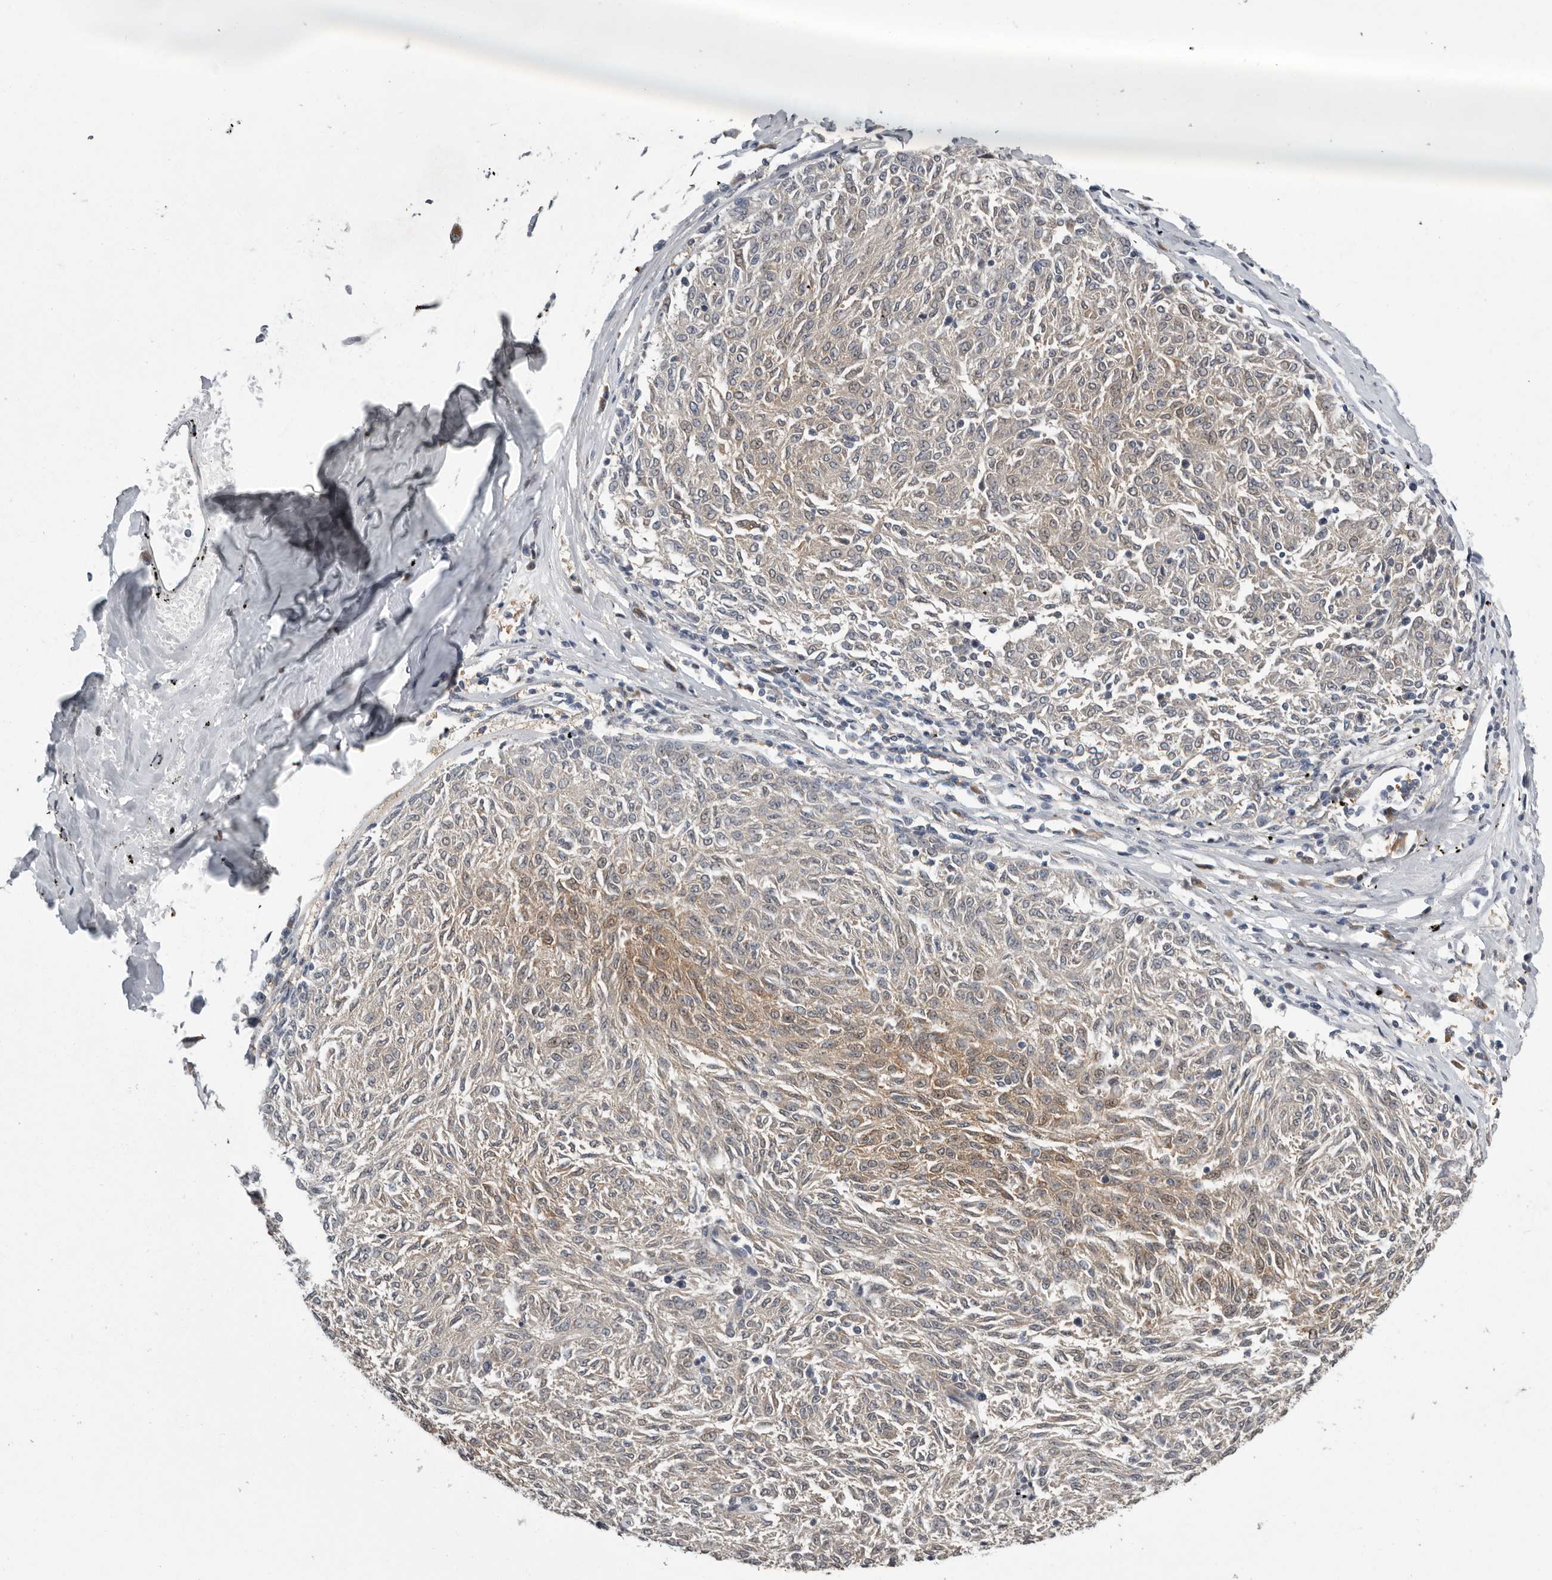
{"staining": {"intensity": "weak", "quantity": "25%-75%", "location": "cytoplasmic/membranous"}, "tissue": "melanoma", "cell_type": "Tumor cells", "image_type": "cancer", "snomed": [{"axis": "morphology", "description": "Malignant melanoma, NOS"}, {"axis": "topography", "description": "Skin"}], "caption": "Melanoma tissue exhibits weak cytoplasmic/membranous staining in about 25%-75% of tumor cells, visualized by immunohistochemistry.", "gene": "RALGPS2", "patient": {"sex": "female", "age": 72}}